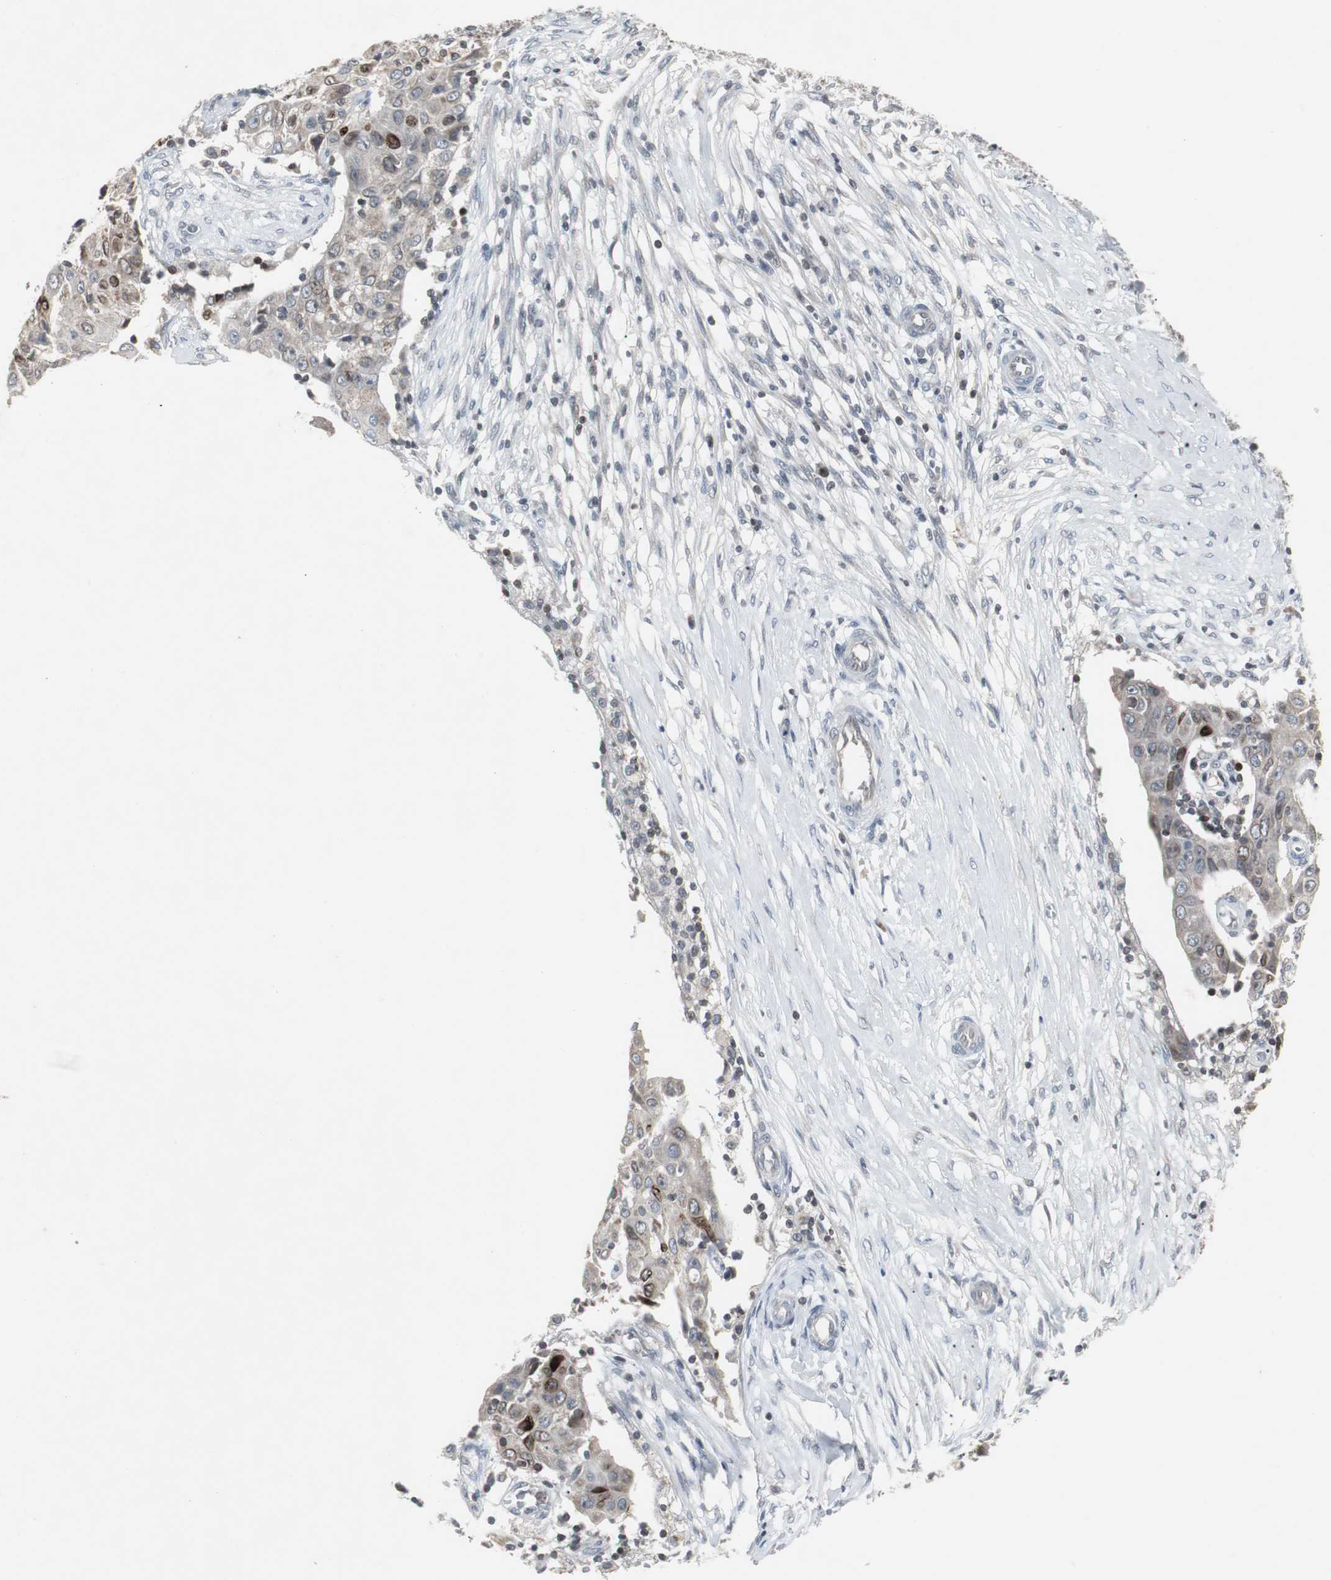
{"staining": {"intensity": "moderate", "quantity": "25%-75%", "location": "cytoplasmic/membranous,nuclear"}, "tissue": "ovarian cancer", "cell_type": "Tumor cells", "image_type": "cancer", "snomed": [{"axis": "morphology", "description": "Carcinoma, endometroid"}, {"axis": "topography", "description": "Ovary"}], "caption": "The image displays immunohistochemical staining of ovarian cancer (endometroid carcinoma). There is moderate cytoplasmic/membranous and nuclear staining is present in approximately 25%-75% of tumor cells.", "gene": "ZNF396", "patient": {"sex": "female", "age": 42}}